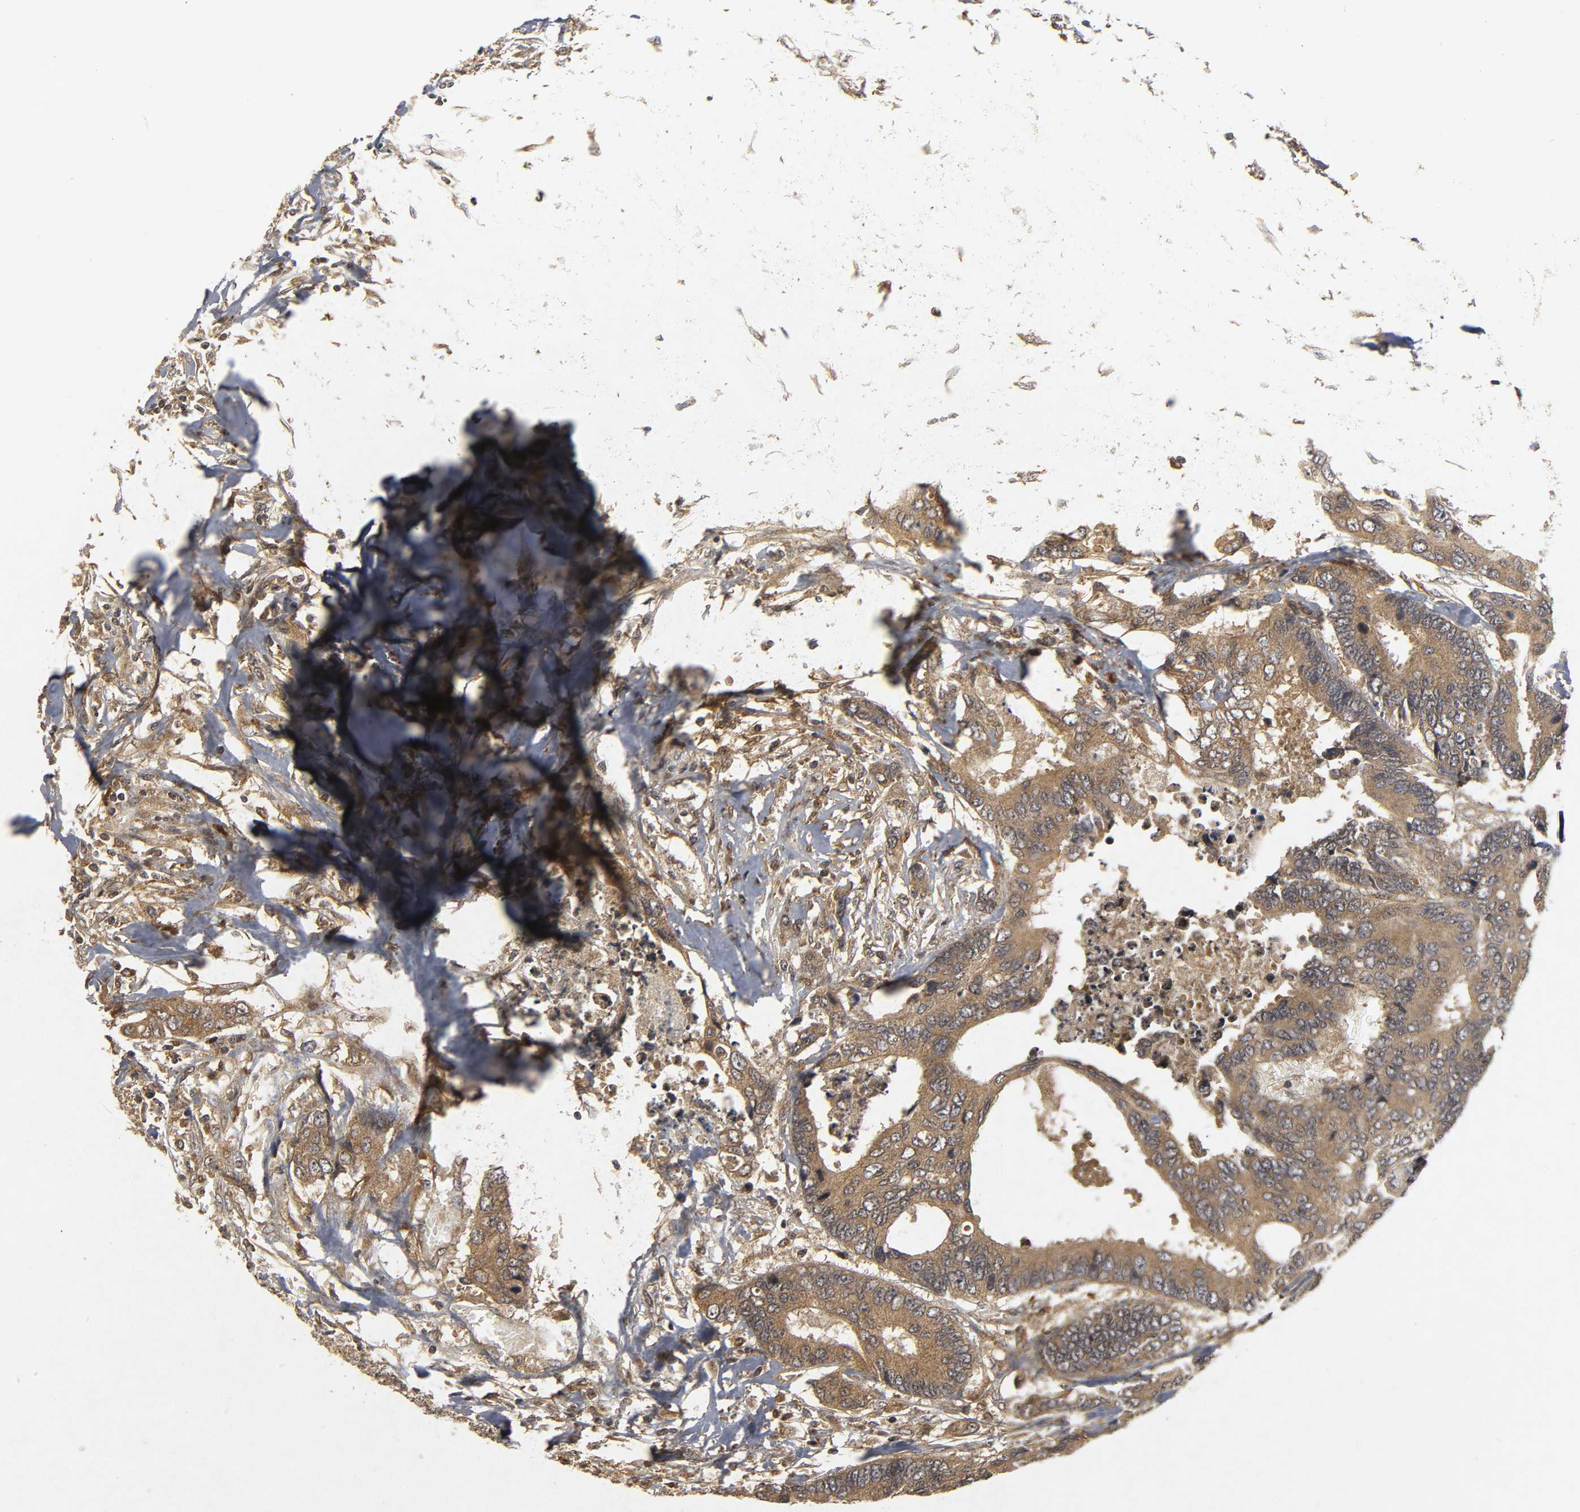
{"staining": {"intensity": "moderate", "quantity": ">75%", "location": "cytoplasmic/membranous"}, "tissue": "colorectal cancer", "cell_type": "Tumor cells", "image_type": "cancer", "snomed": [{"axis": "morphology", "description": "Adenocarcinoma, NOS"}, {"axis": "topography", "description": "Rectum"}], "caption": "A histopathology image of colorectal adenocarcinoma stained for a protein displays moderate cytoplasmic/membranous brown staining in tumor cells.", "gene": "TRAF6", "patient": {"sex": "male", "age": 55}}